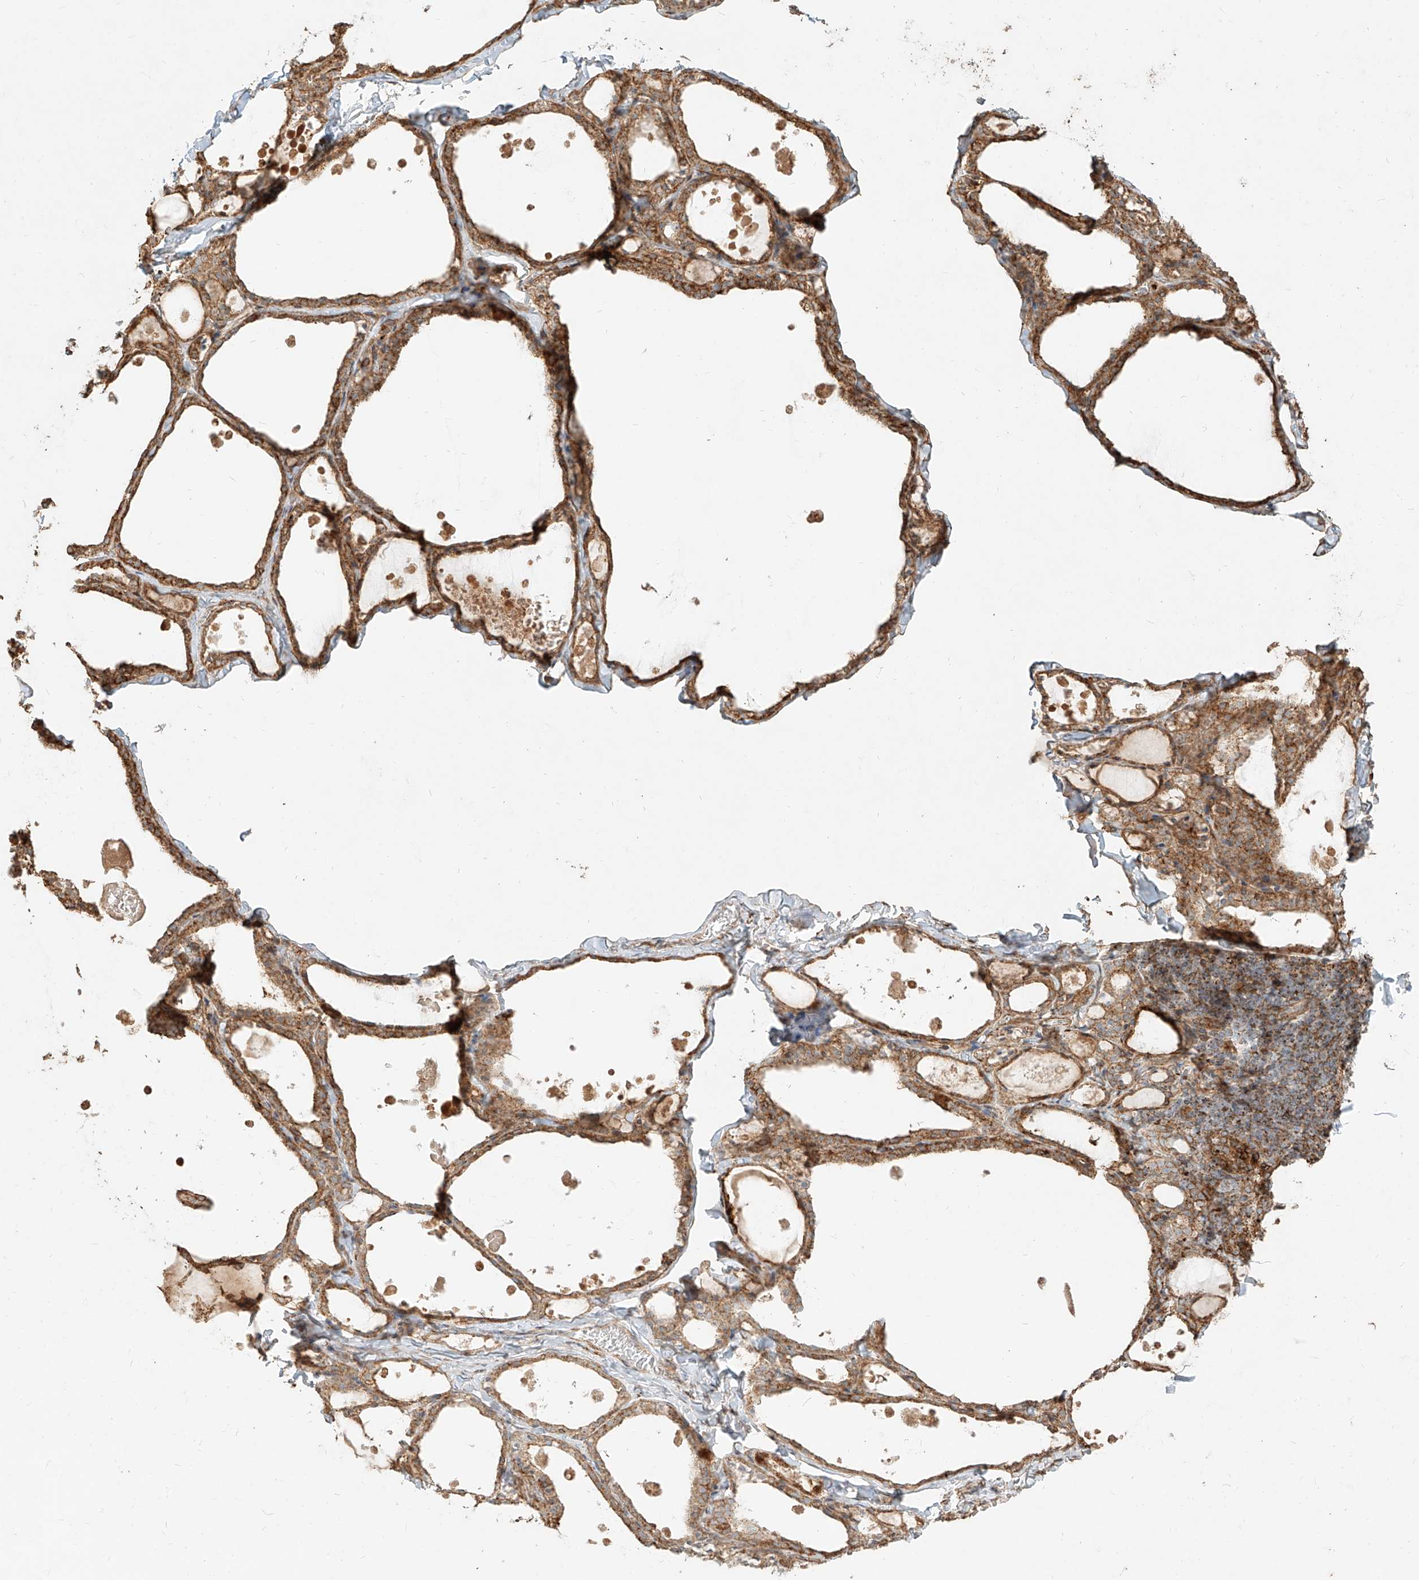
{"staining": {"intensity": "moderate", "quantity": ">75%", "location": "cytoplasmic/membranous"}, "tissue": "thyroid gland", "cell_type": "Glandular cells", "image_type": "normal", "snomed": [{"axis": "morphology", "description": "Normal tissue, NOS"}, {"axis": "topography", "description": "Thyroid gland"}], "caption": "Thyroid gland stained with DAB immunohistochemistry displays medium levels of moderate cytoplasmic/membranous expression in about >75% of glandular cells.", "gene": "MTX2", "patient": {"sex": "male", "age": 56}}